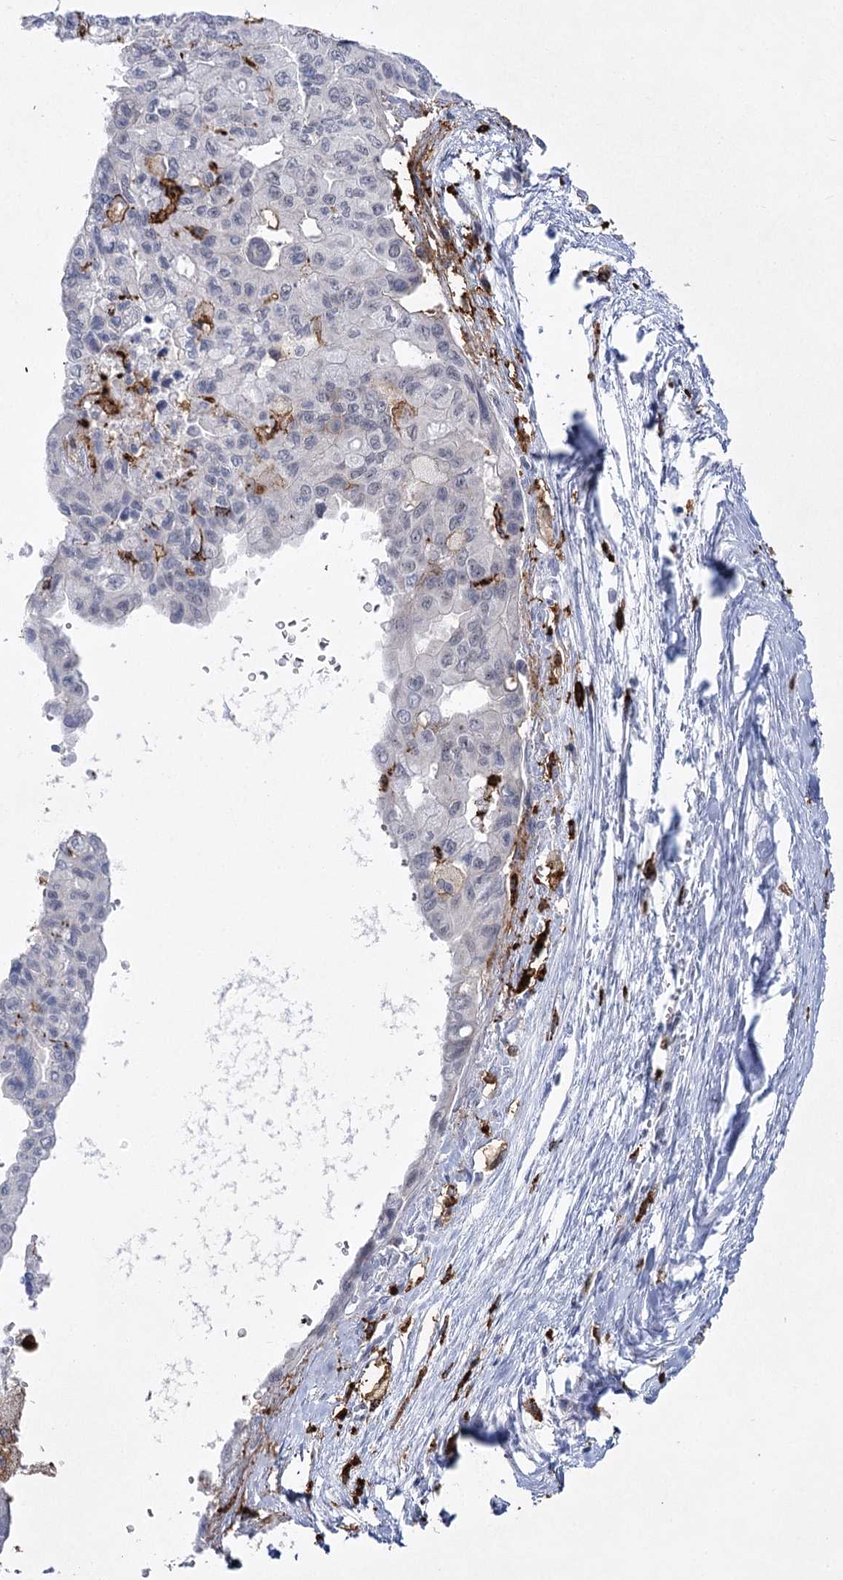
{"staining": {"intensity": "negative", "quantity": "none", "location": "none"}, "tissue": "pancreatic cancer", "cell_type": "Tumor cells", "image_type": "cancer", "snomed": [{"axis": "morphology", "description": "Adenocarcinoma, NOS"}, {"axis": "topography", "description": "Pancreas"}], "caption": "The histopathology image demonstrates no significant staining in tumor cells of pancreatic cancer.", "gene": "PIWIL4", "patient": {"sex": "male", "age": 51}}